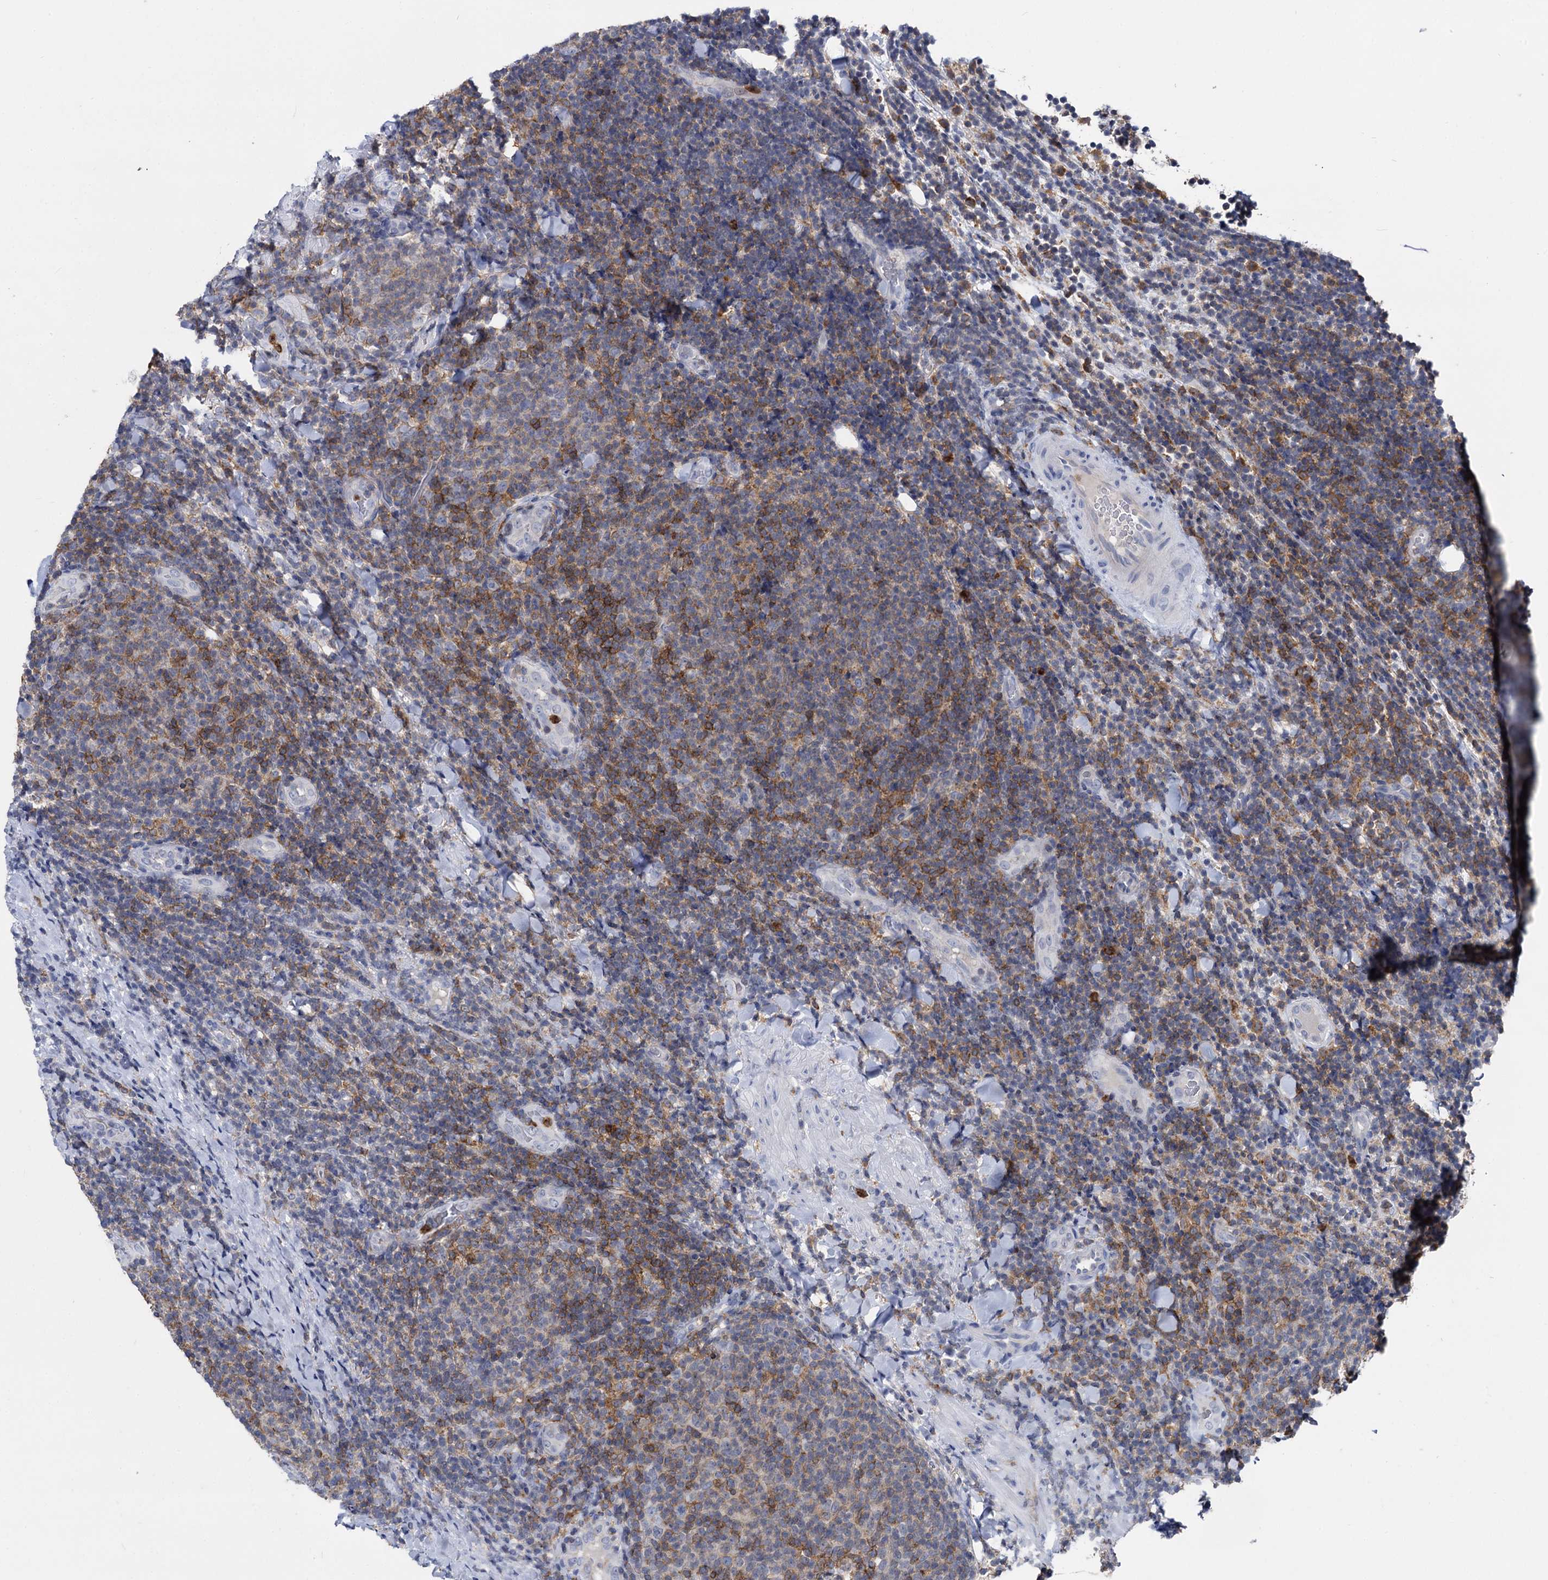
{"staining": {"intensity": "moderate", "quantity": "25%-75%", "location": "cytoplasmic/membranous"}, "tissue": "lymphoma", "cell_type": "Tumor cells", "image_type": "cancer", "snomed": [{"axis": "morphology", "description": "Malignant lymphoma, non-Hodgkin's type, Low grade"}, {"axis": "topography", "description": "Lymph node"}], "caption": "Moderate cytoplasmic/membranous positivity is appreciated in approximately 25%-75% of tumor cells in lymphoma.", "gene": "RHOG", "patient": {"sex": "male", "age": 66}}